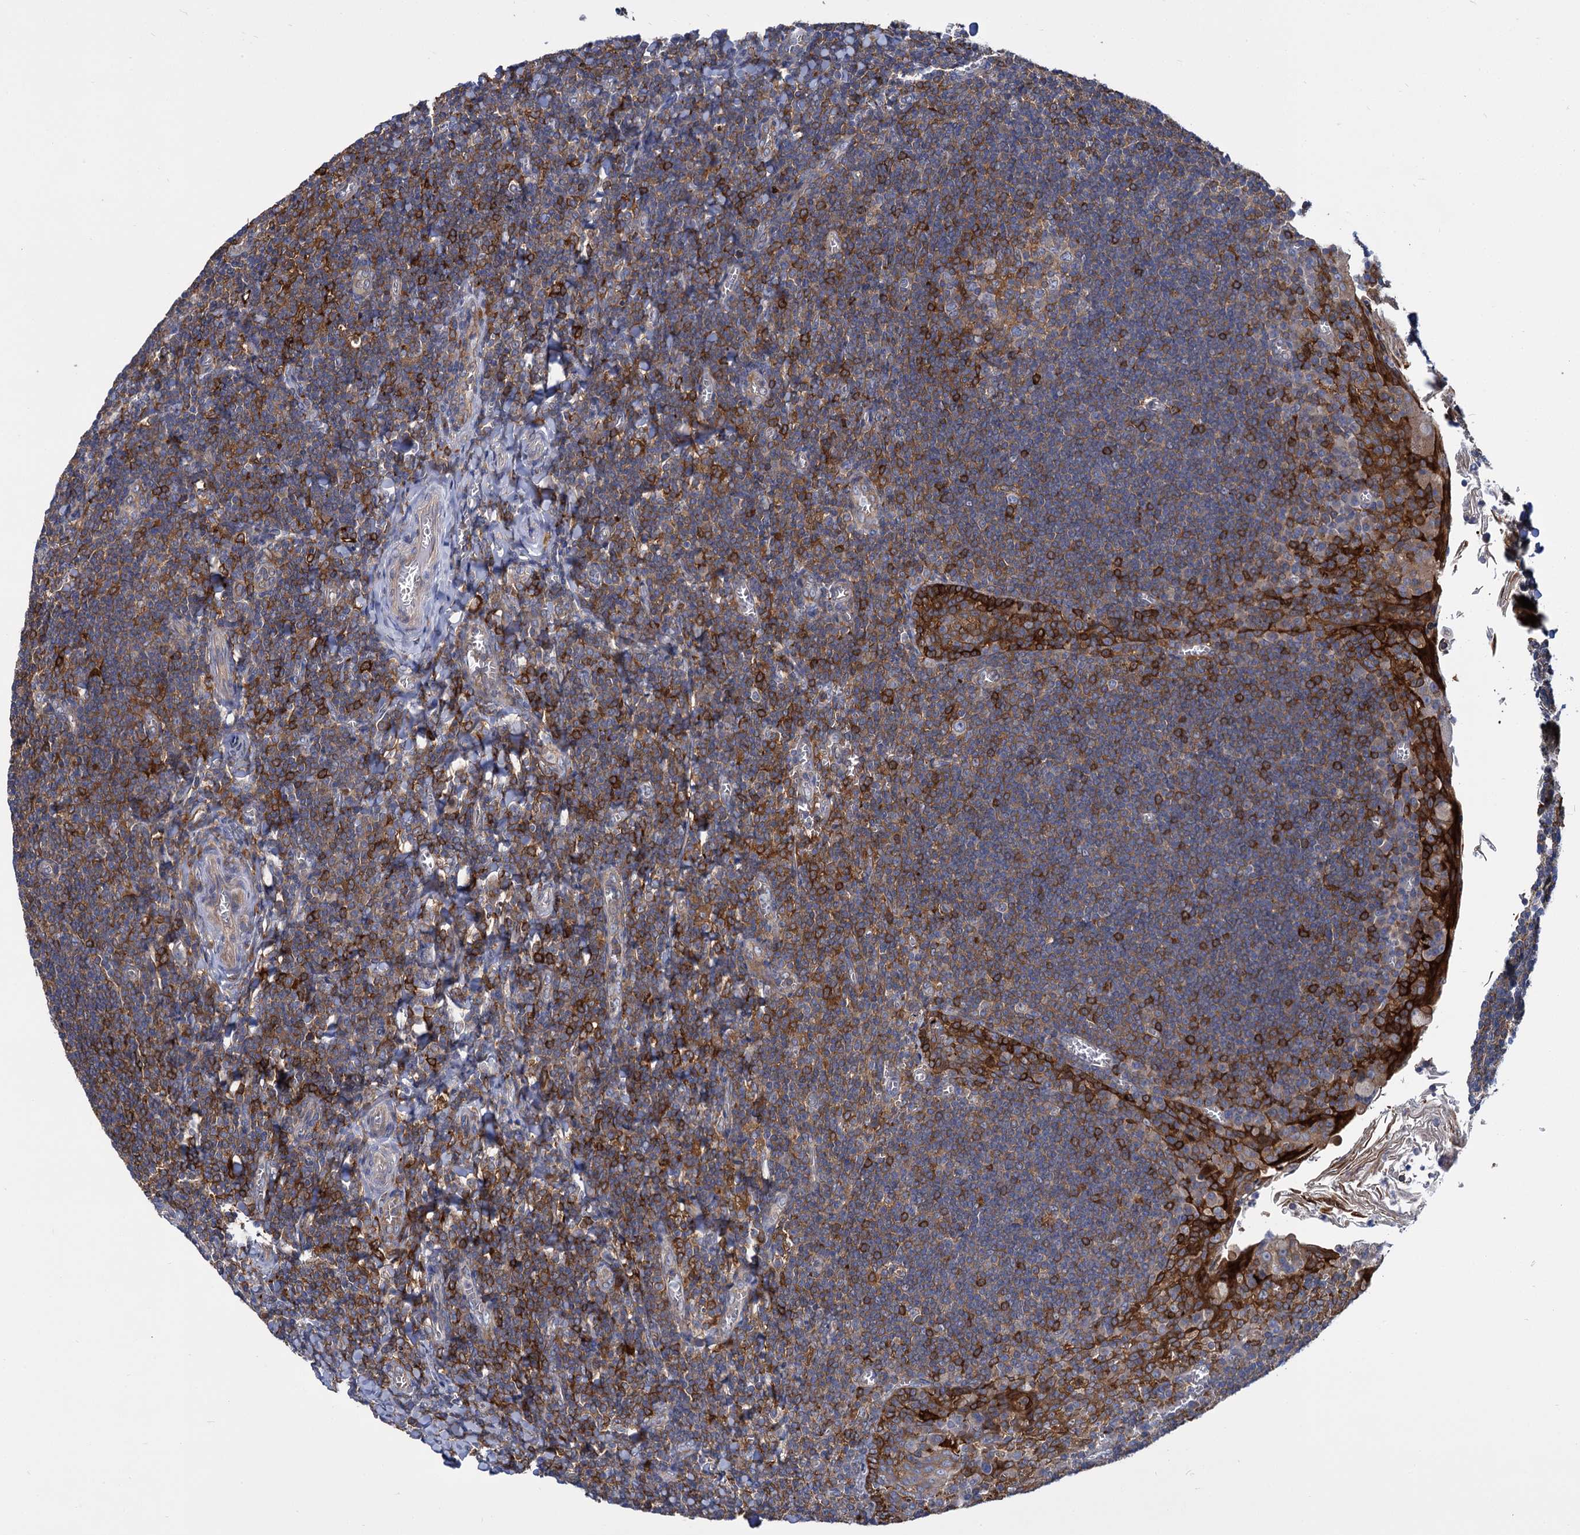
{"staining": {"intensity": "weak", "quantity": "25%-75%", "location": "cytoplasmic/membranous"}, "tissue": "tonsil", "cell_type": "Germinal center cells", "image_type": "normal", "snomed": [{"axis": "morphology", "description": "Normal tissue, NOS"}, {"axis": "topography", "description": "Tonsil"}], "caption": "High-power microscopy captured an immunohistochemistry (IHC) micrograph of normal tonsil, revealing weak cytoplasmic/membranous expression in about 25%-75% of germinal center cells.", "gene": "GCLC", "patient": {"sex": "male", "age": 27}}